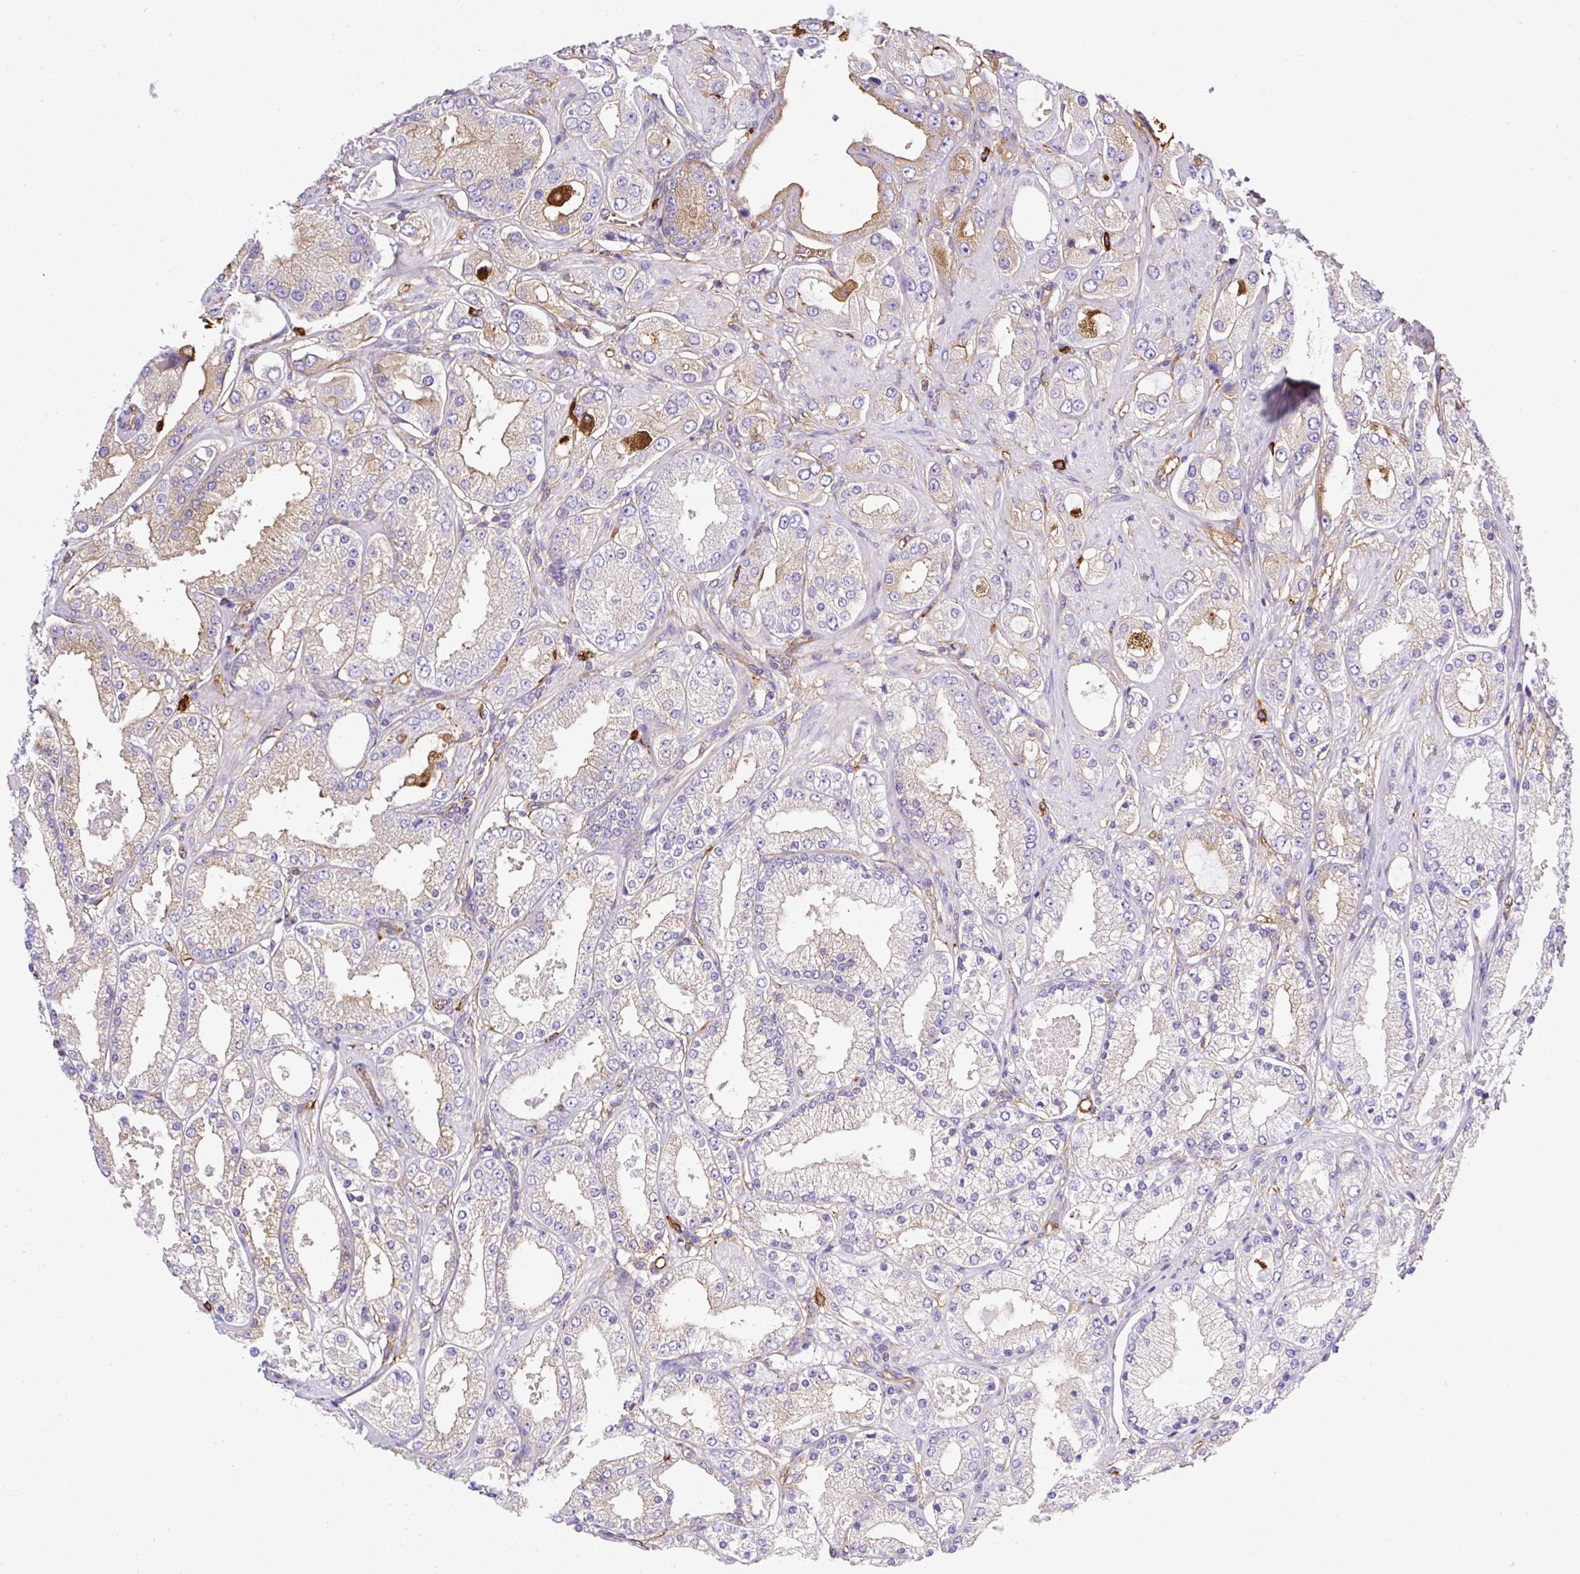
{"staining": {"intensity": "moderate", "quantity": "<25%", "location": "cytoplasmic/membranous"}, "tissue": "prostate cancer", "cell_type": "Tumor cells", "image_type": "cancer", "snomed": [{"axis": "morphology", "description": "Adenocarcinoma, High grade"}, {"axis": "topography", "description": "Prostate"}], "caption": "Tumor cells show low levels of moderate cytoplasmic/membranous staining in about <25% of cells in human high-grade adenocarcinoma (prostate).", "gene": "MAGEB5", "patient": {"sex": "male", "age": 68}}